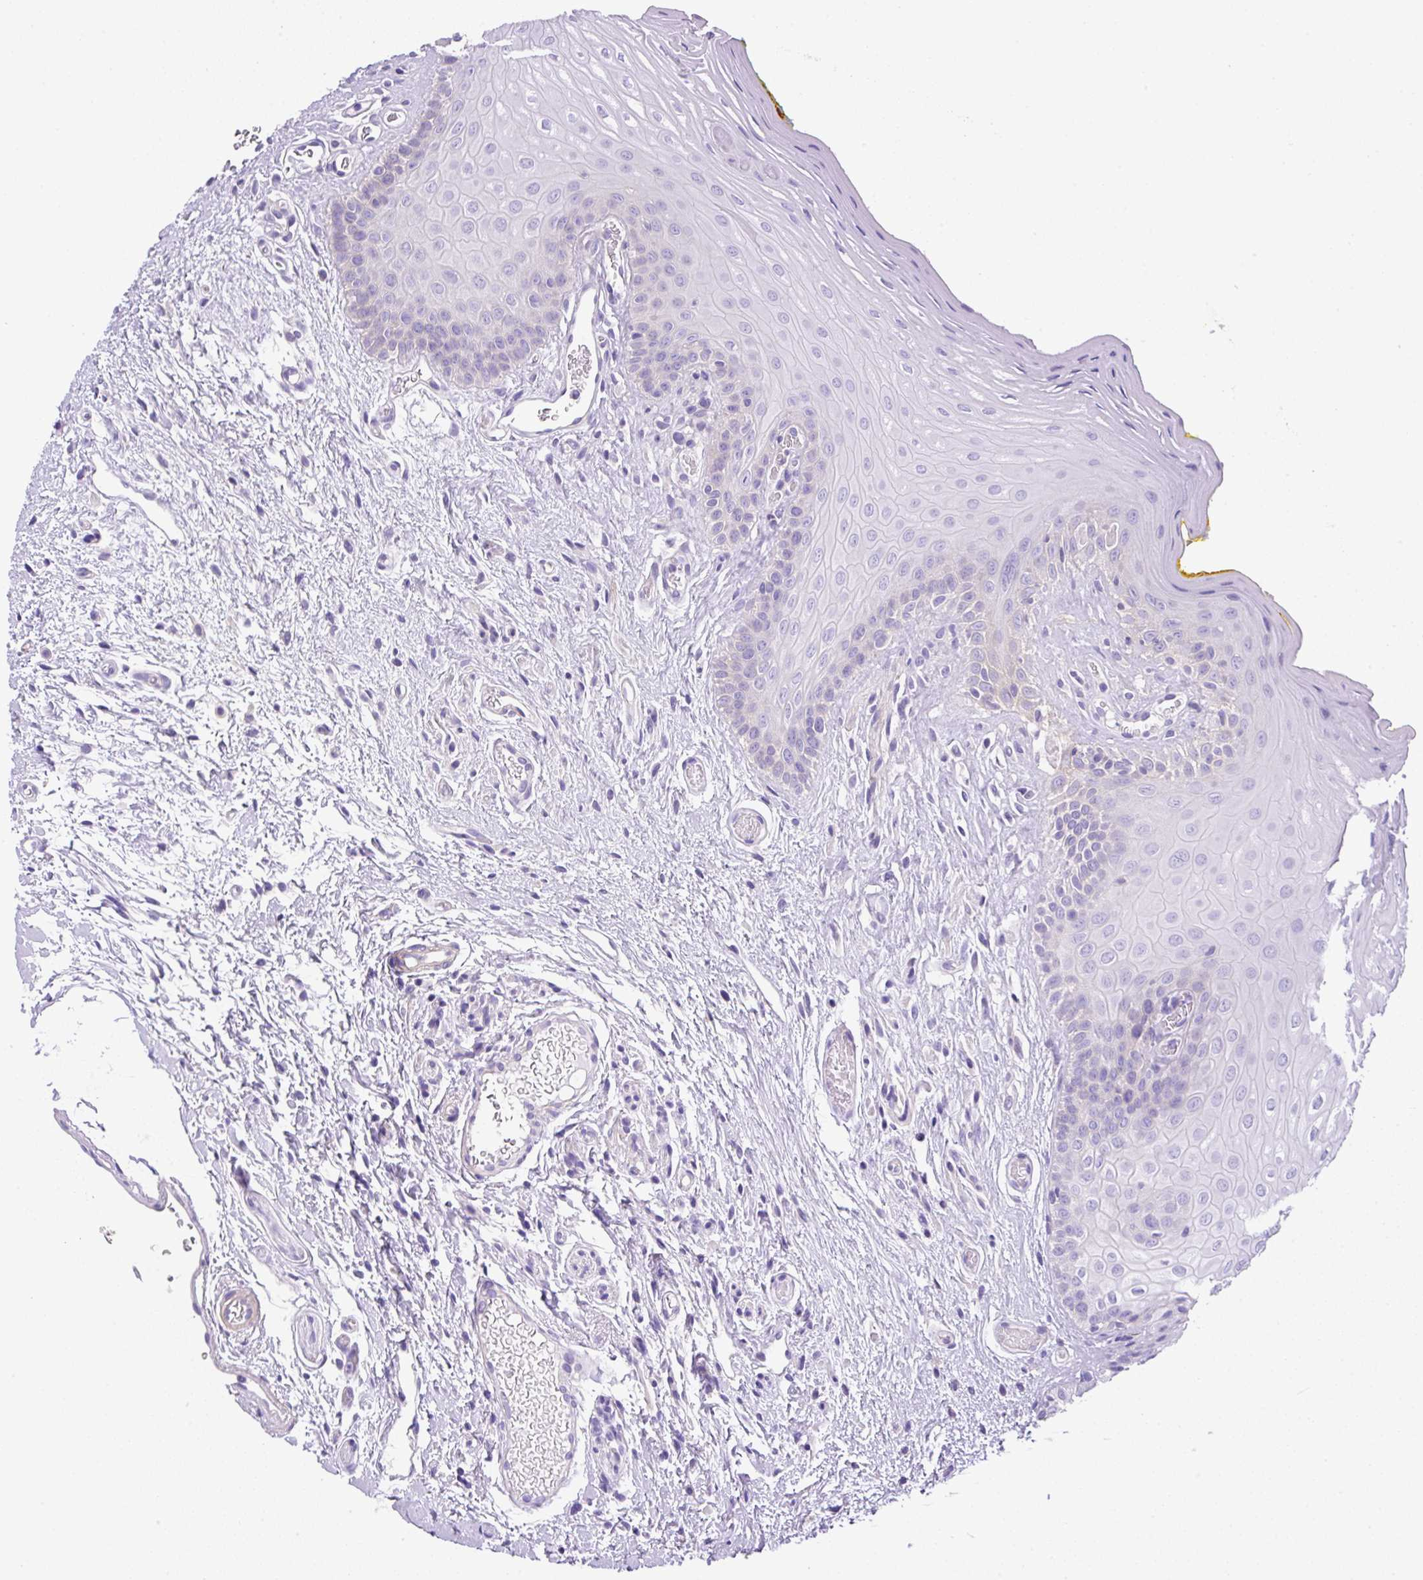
{"staining": {"intensity": "negative", "quantity": "none", "location": "none"}, "tissue": "oral mucosa", "cell_type": "Squamous epithelial cells", "image_type": "normal", "snomed": [{"axis": "morphology", "description": "Normal tissue, NOS"}, {"axis": "topography", "description": "Oral tissue"}, {"axis": "topography", "description": "Tounge, NOS"}], "caption": "DAB (3,3'-diaminobenzidine) immunohistochemical staining of unremarkable human oral mucosa exhibits no significant staining in squamous epithelial cells. (DAB immunohistochemistry visualized using brightfield microscopy, high magnification).", "gene": "NPTN", "patient": {"sex": "female", "age": 60}}